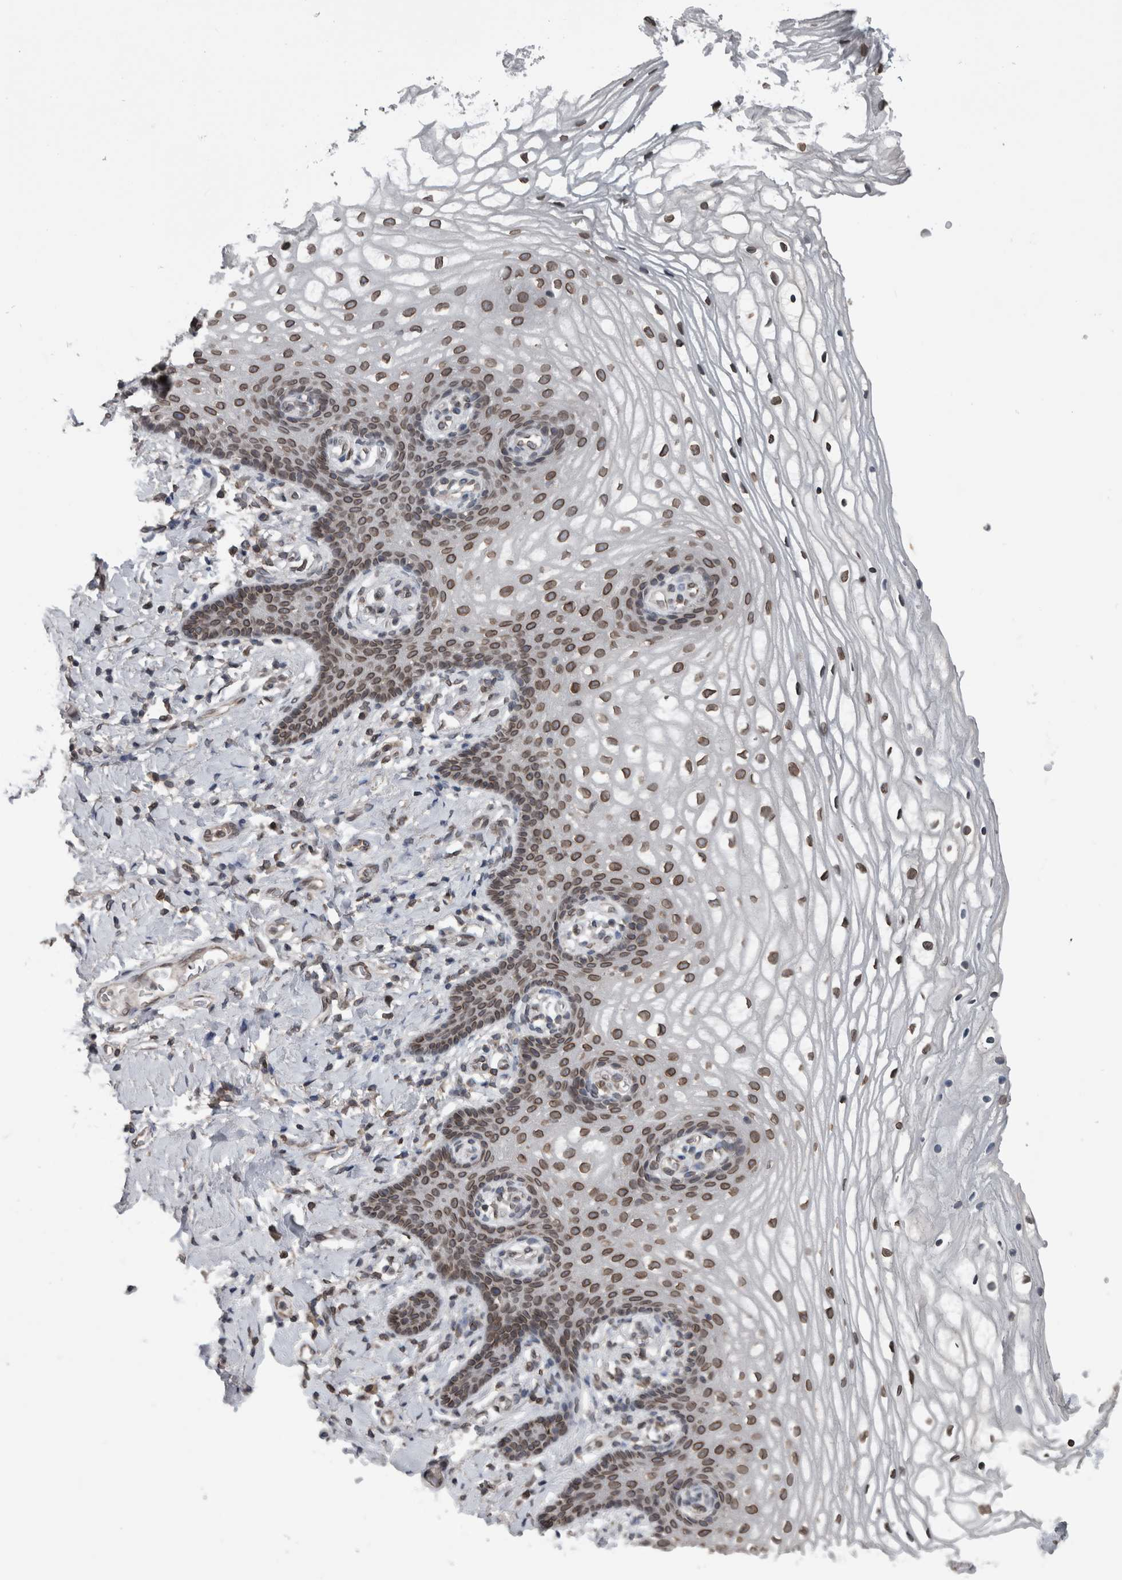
{"staining": {"intensity": "moderate", "quantity": ">75%", "location": "cytoplasmic/membranous,nuclear"}, "tissue": "vagina", "cell_type": "Squamous epithelial cells", "image_type": "normal", "snomed": [{"axis": "morphology", "description": "Normal tissue, NOS"}, {"axis": "topography", "description": "Vagina"}], "caption": "A medium amount of moderate cytoplasmic/membranous,nuclear expression is present in approximately >75% of squamous epithelial cells in normal vagina. (brown staining indicates protein expression, while blue staining denotes nuclei).", "gene": "RANBP2", "patient": {"sex": "female", "age": 60}}